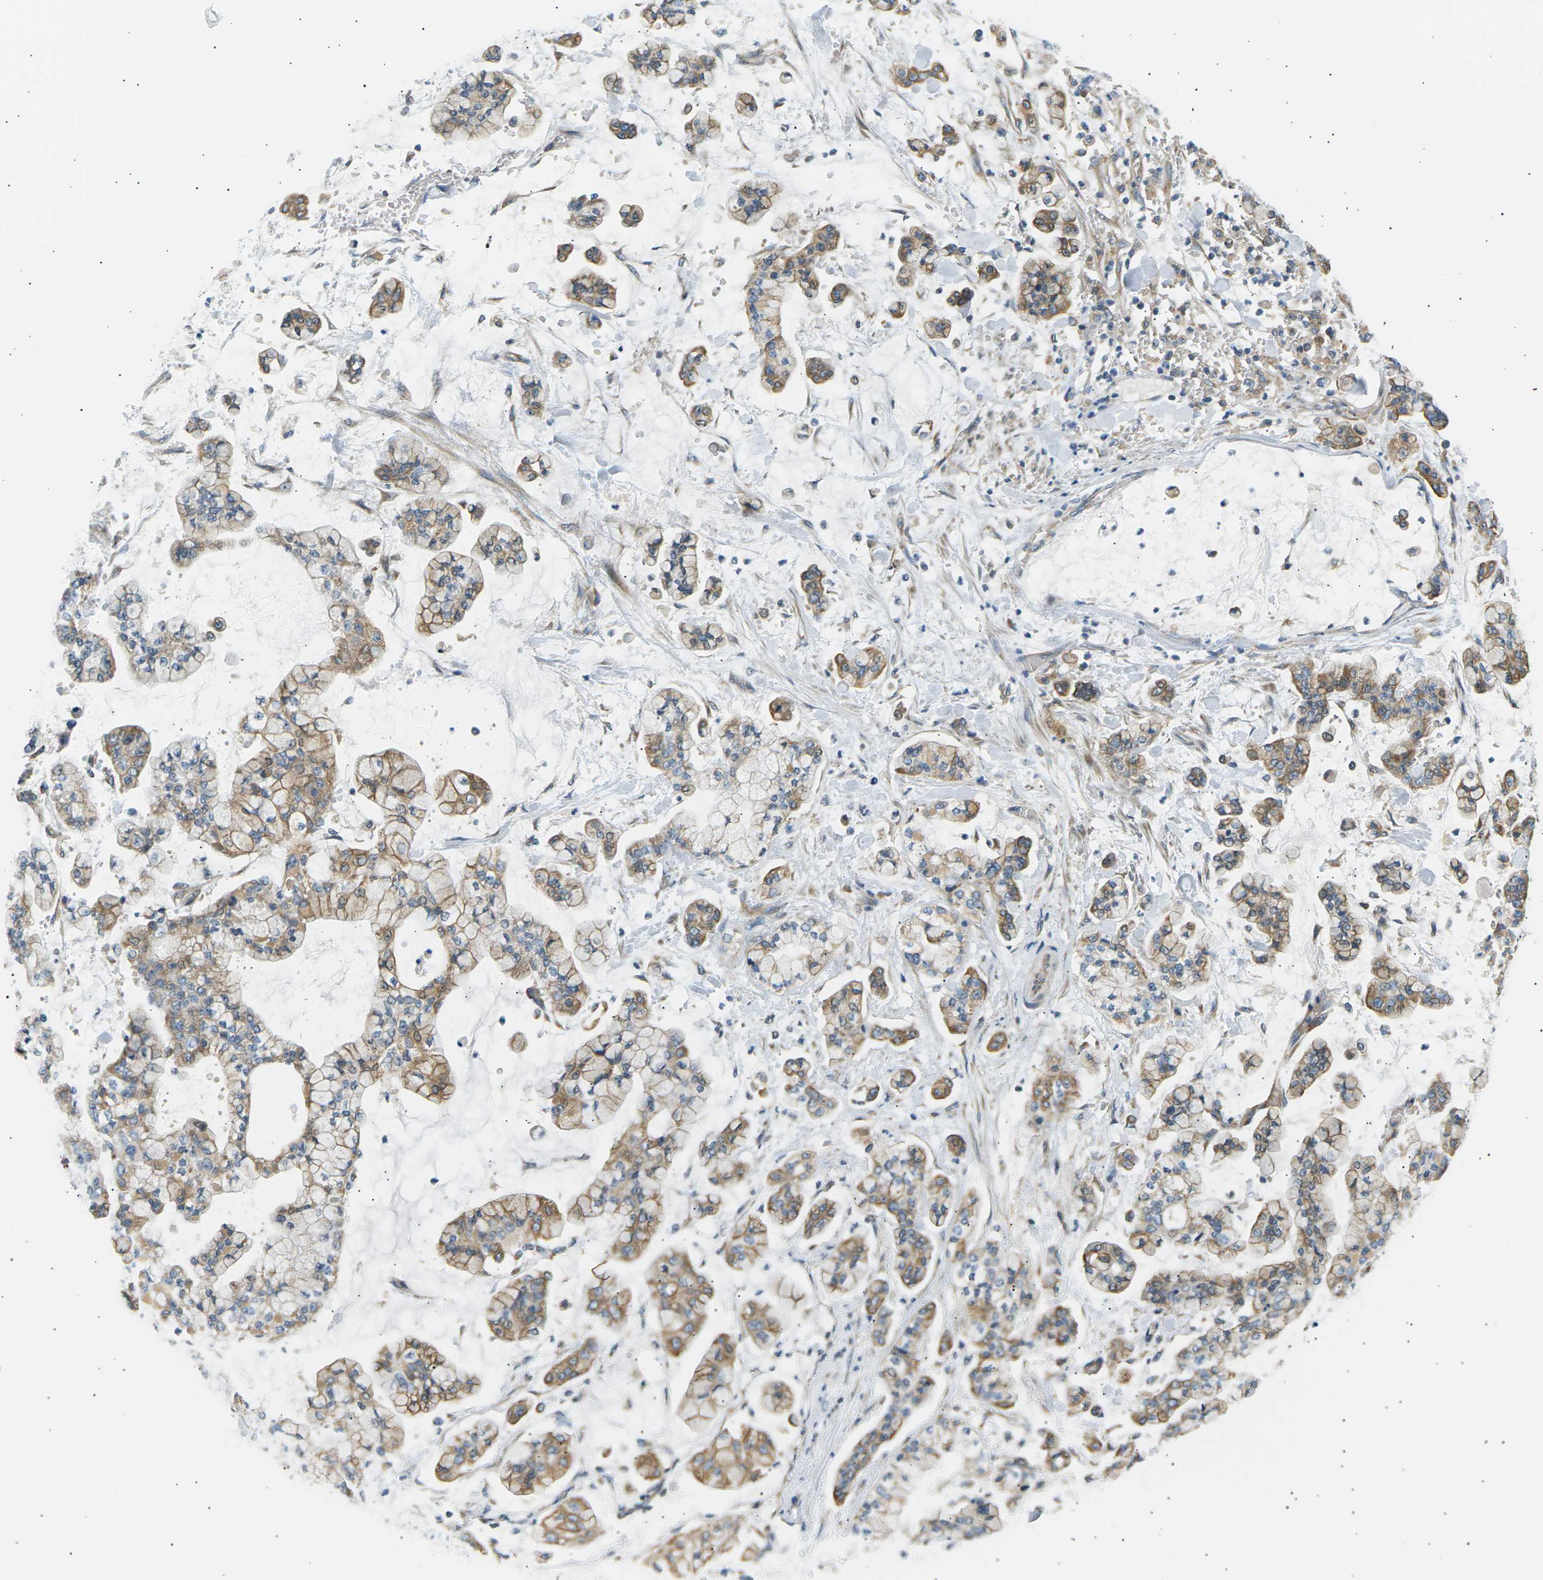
{"staining": {"intensity": "moderate", "quantity": "25%-75%", "location": "cytoplasmic/membranous"}, "tissue": "stomach cancer", "cell_type": "Tumor cells", "image_type": "cancer", "snomed": [{"axis": "morphology", "description": "Normal tissue, NOS"}, {"axis": "morphology", "description": "Adenocarcinoma, NOS"}, {"axis": "topography", "description": "Stomach, upper"}, {"axis": "topography", "description": "Stomach"}], "caption": "Adenocarcinoma (stomach) stained with DAB immunohistochemistry (IHC) reveals medium levels of moderate cytoplasmic/membranous staining in approximately 25%-75% of tumor cells.", "gene": "TBC1D8", "patient": {"sex": "male", "age": 76}}